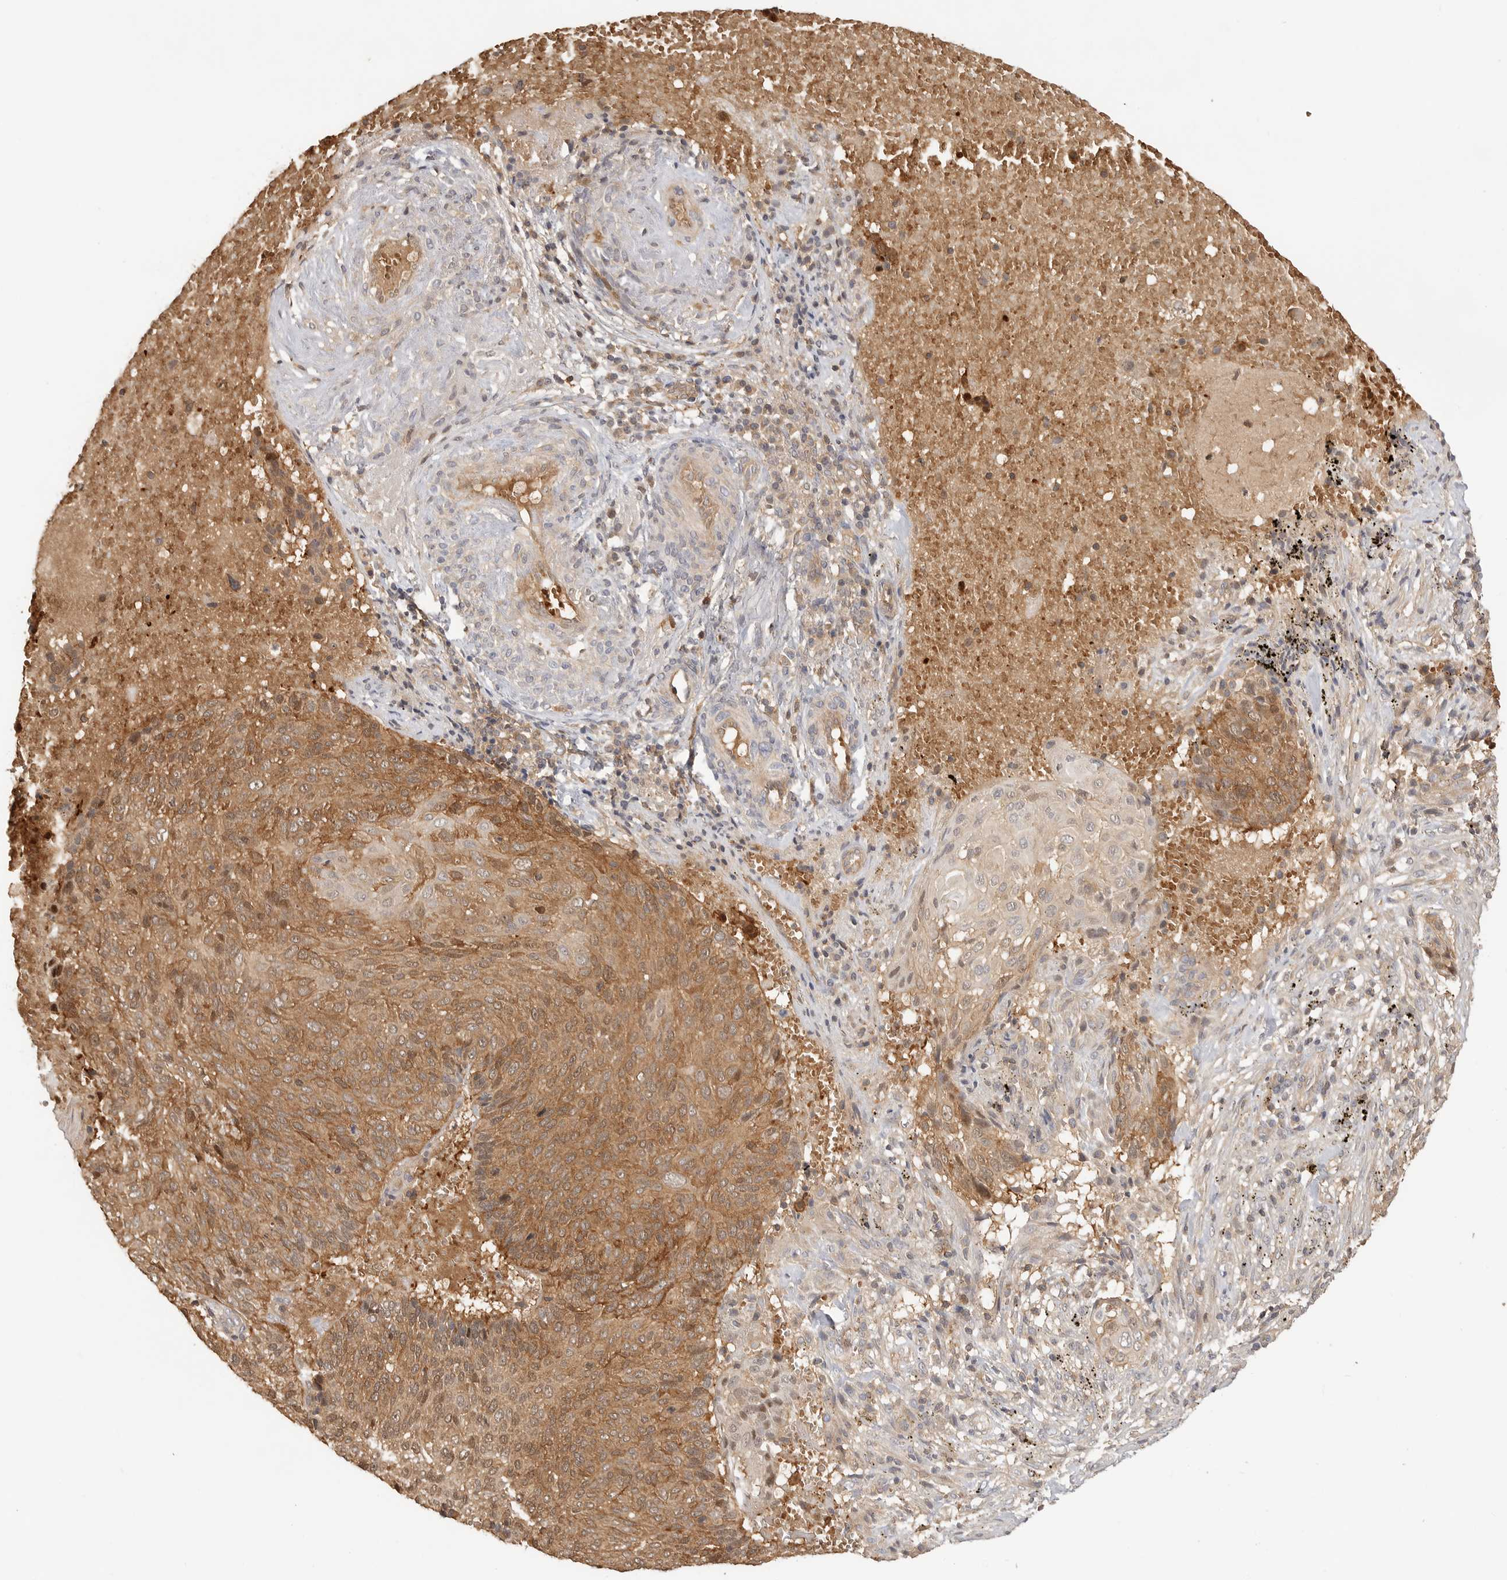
{"staining": {"intensity": "moderate", "quantity": ">75%", "location": "cytoplasmic/membranous"}, "tissue": "cervical cancer", "cell_type": "Tumor cells", "image_type": "cancer", "snomed": [{"axis": "morphology", "description": "Squamous cell carcinoma, NOS"}, {"axis": "topography", "description": "Cervix"}], "caption": "This micrograph reveals IHC staining of human squamous cell carcinoma (cervical), with medium moderate cytoplasmic/membranous positivity in about >75% of tumor cells.", "gene": "CLDN12", "patient": {"sex": "female", "age": 74}}